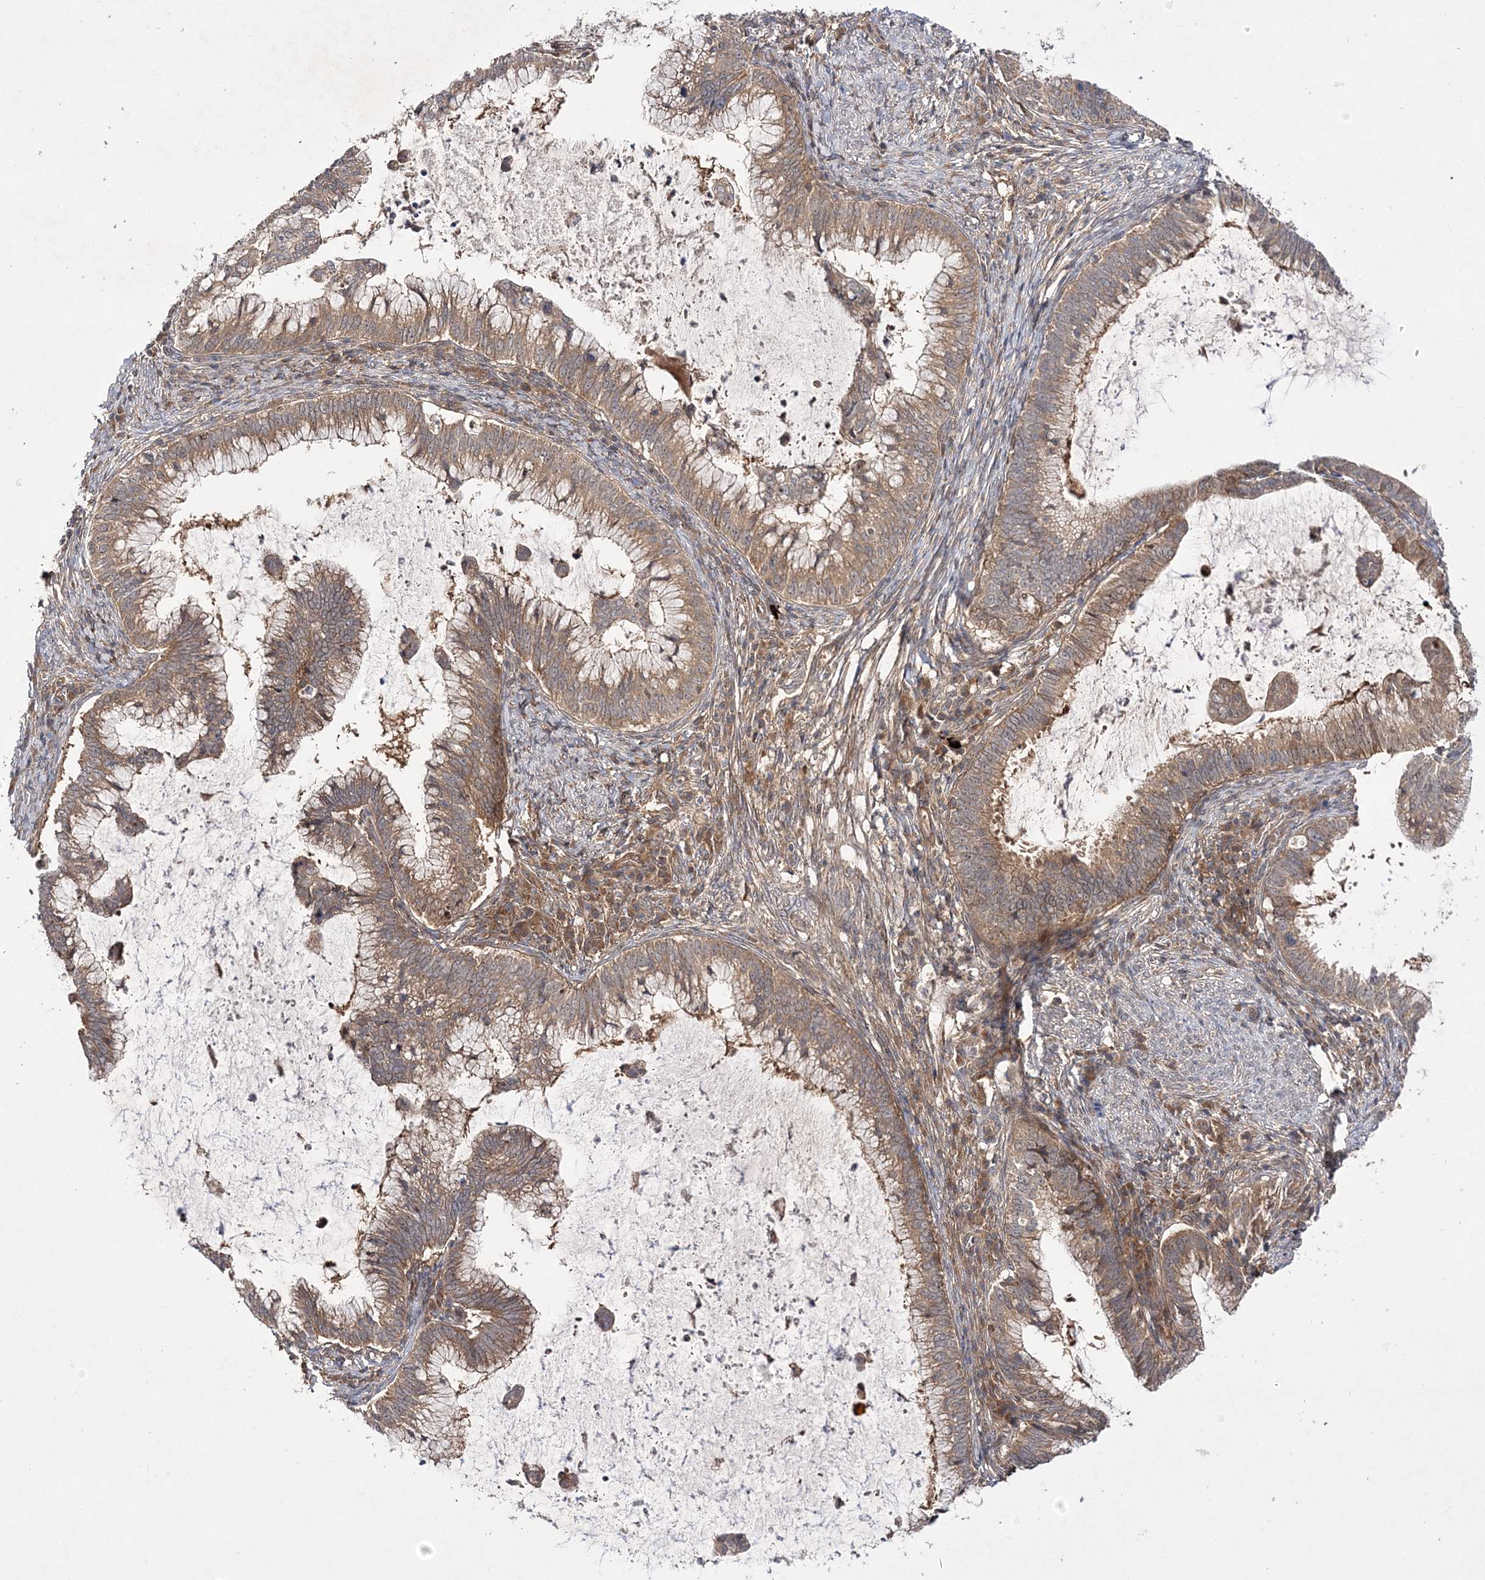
{"staining": {"intensity": "moderate", "quantity": ">75%", "location": "cytoplasmic/membranous"}, "tissue": "cervical cancer", "cell_type": "Tumor cells", "image_type": "cancer", "snomed": [{"axis": "morphology", "description": "Adenocarcinoma, NOS"}, {"axis": "topography", "description": "Cervix"}], "caption": "Immunohistochemistry (IHC) histopathology image of cervical cancer (adenocarcinoma) stained for a protein (brown), which reveals medium levels of moderate cytoplasmic/membranous expression in approximately >75% of tumor cells.", "gene": "TMEM9B", "patient": {"sex": "female", "age": 36}}